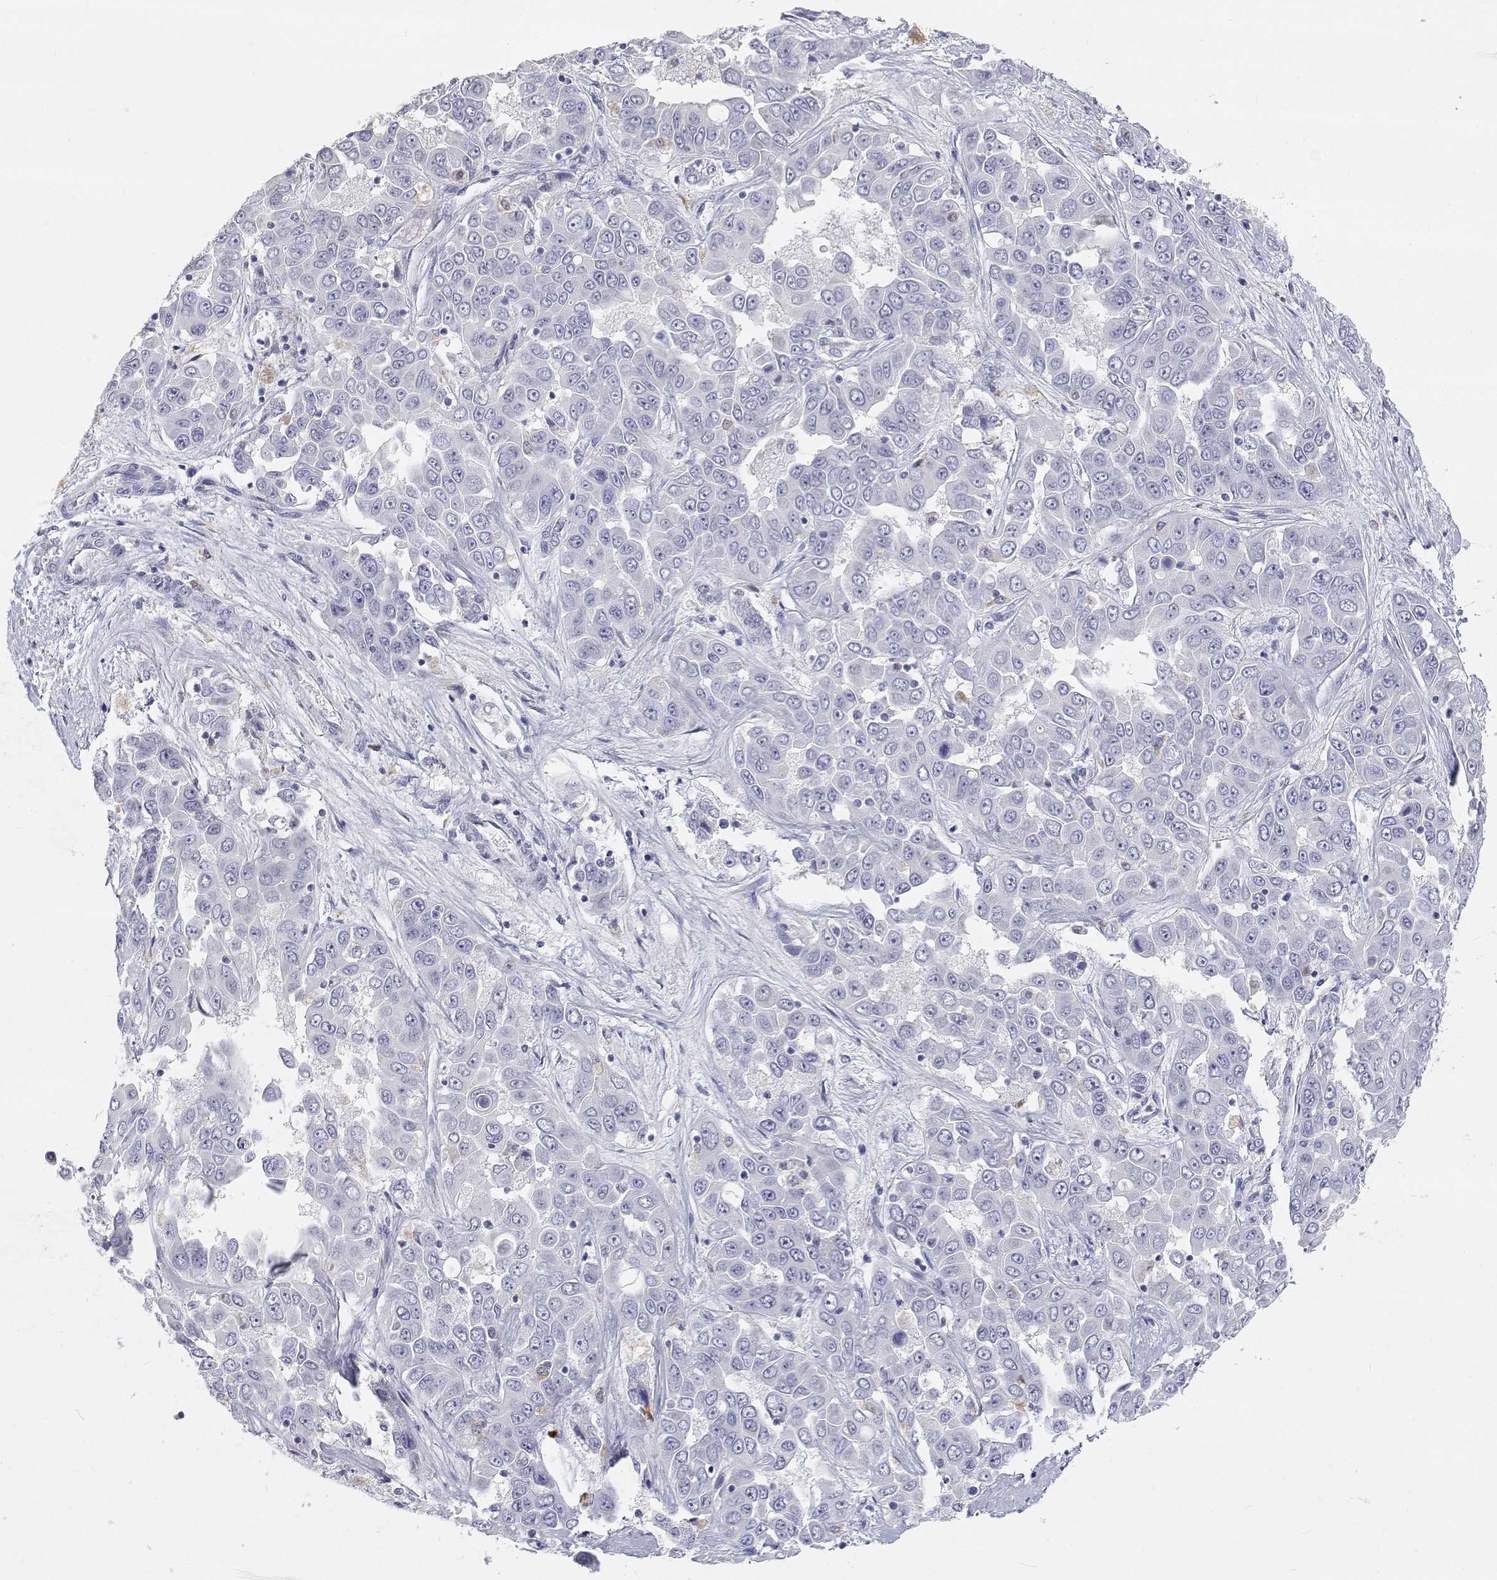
{"staining": {"intensity": "negative", "quantity": "none", "location": "none"}, "tissue": "liver cancer", "cell_type": "Tumor cells", "image_type": "cancer", "snomed": [{"axis": "morphology", "description": "Cholangiocarcinoma"}, {"axis": "topography", "description": "Liver"}], "caption": "Protein analysis of liver cancer (cholangiocarcinoma) reveals no significant staining in tumor cells.", "gene": "NCR2", "patient": {"sex": "female", "age": 52}}